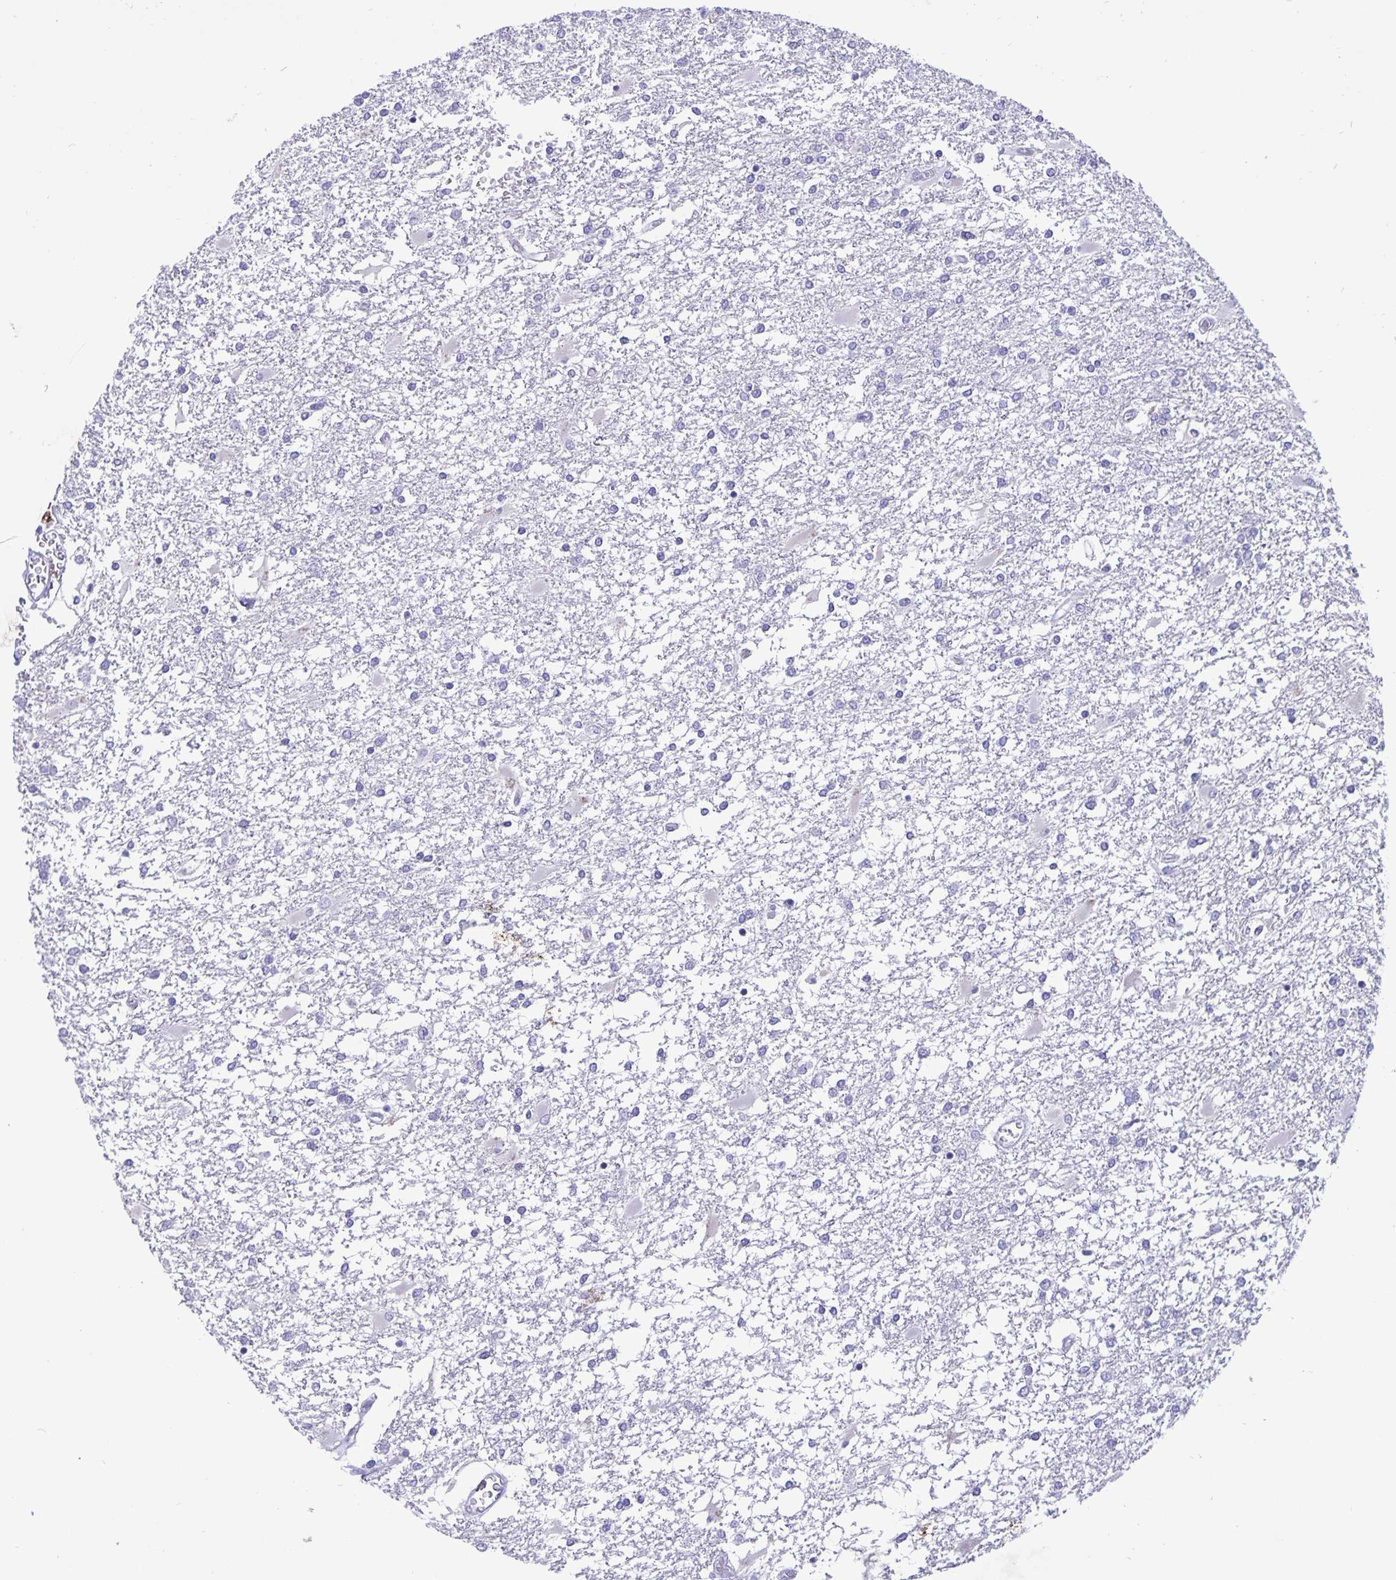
{"staining": {"intensity": "negative", "quantity": "none", "location": "none"}, "tissue": "glioma", "cell_type": "Tumor cells", "image_type": "cancer", "snomed": [{"axis": "morphology", "description": "Glioma, malignant, High grade"}, {"axis": "topography", "description": "Cerebral cortex"}], "caption": "Tumor cells show no significant protein positivity in malignant glioma (high-grade).", "gene": "BPIFA3", "patient": {"sex": "male", "age": 79}}